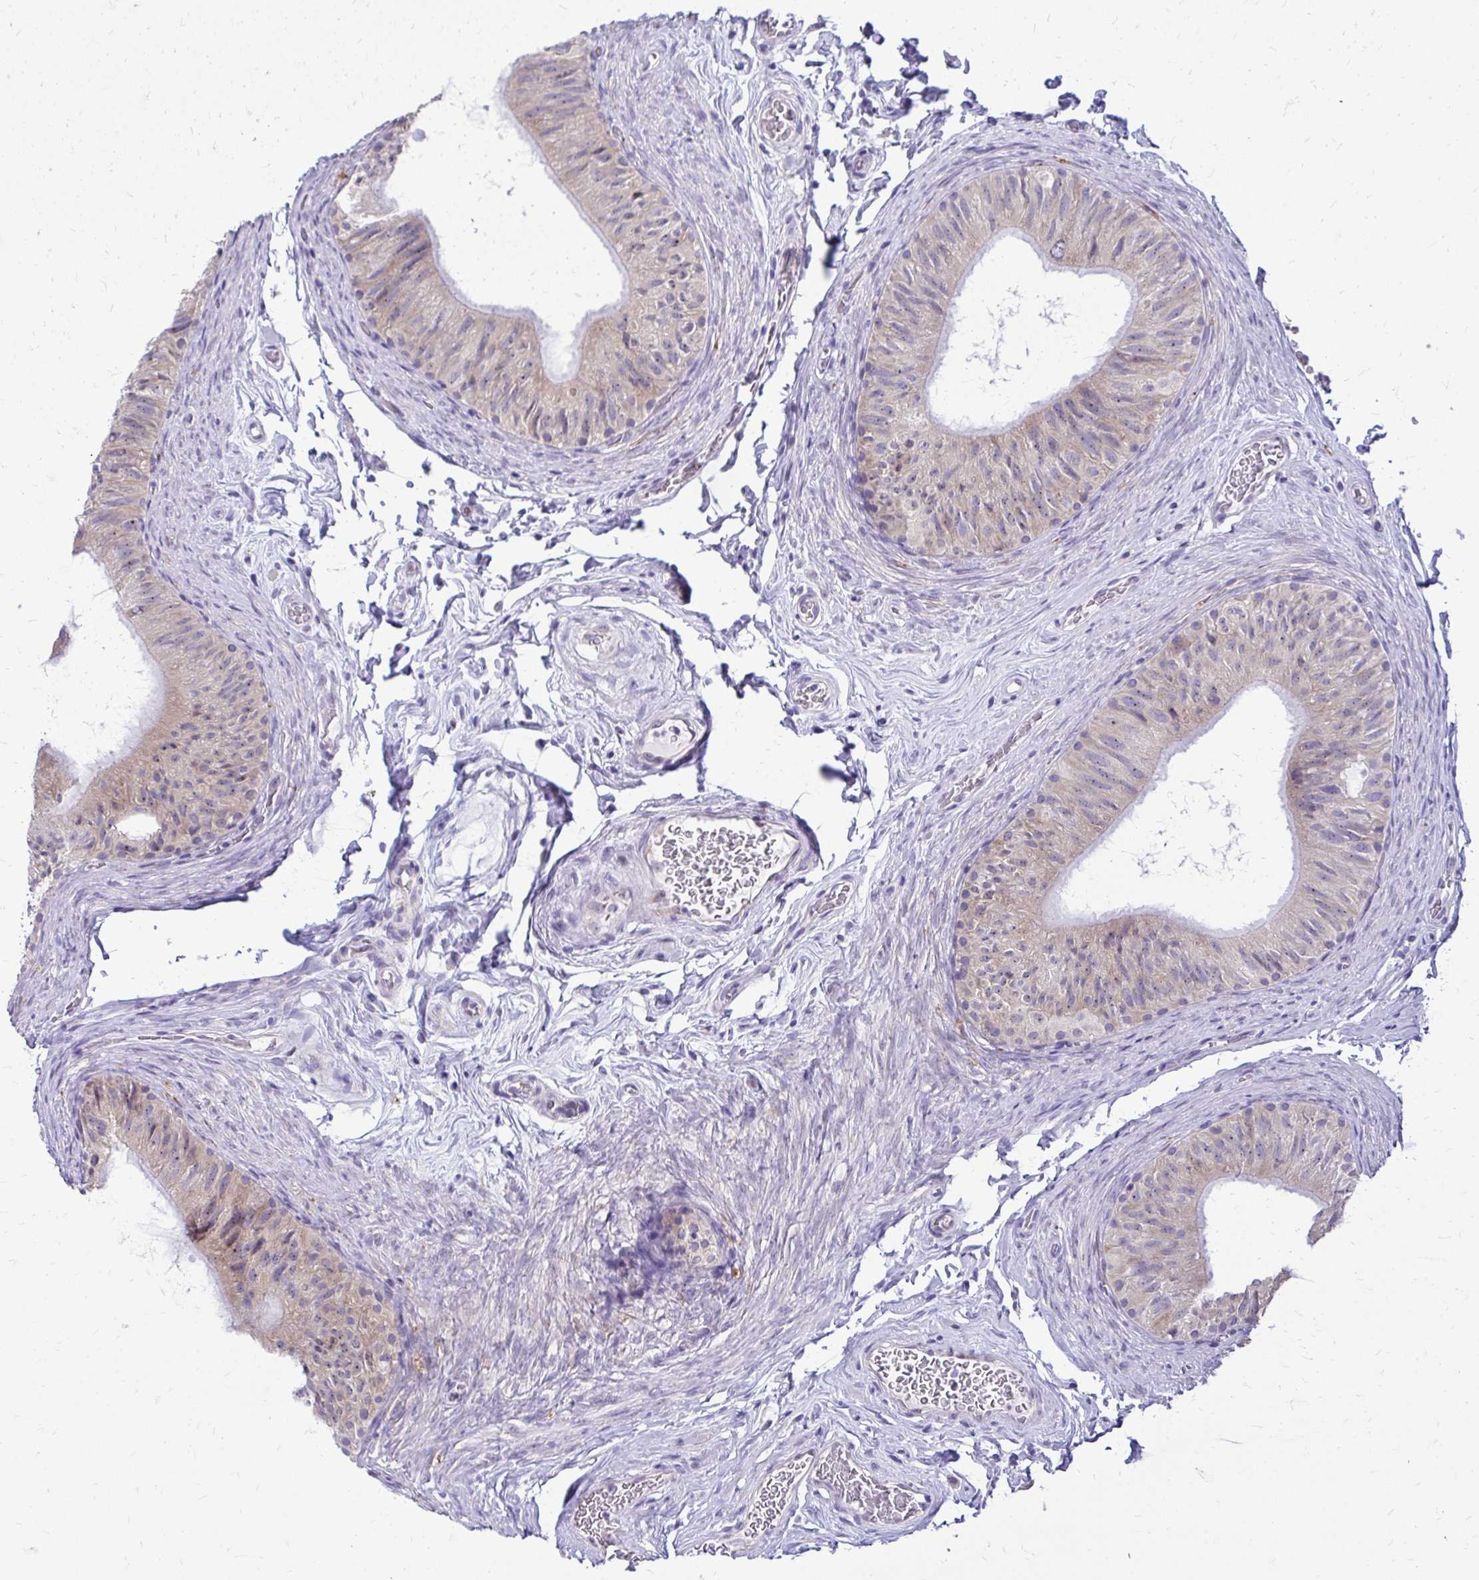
{"staining": {"intensity": "weak", "quantity": "<25%", "location": "cytoplasmic/membranous"}, "tissue": "epididymis", "cell_type": "Glandular cells", "image_type": "normal", "snomed": [{"axis": "morphology", "description": "Normal tissue, NOS"}, {"axis": "topography", "description": "Epididymis, spermatic cord, NOS"}, {"axis": "topography", "description": "Epididymis"}], "caption": "Immunohistochemistry of normal epididymis shows no expression in glandular cells. (Stains: DAB (3,3'-diaminobenzidine) IHC with hematoxylin counter stain, Microscopy: brightfield microscopy at high magnification).", "gene": "NIFK", "patient": {"sex": "male", "age": 31}}